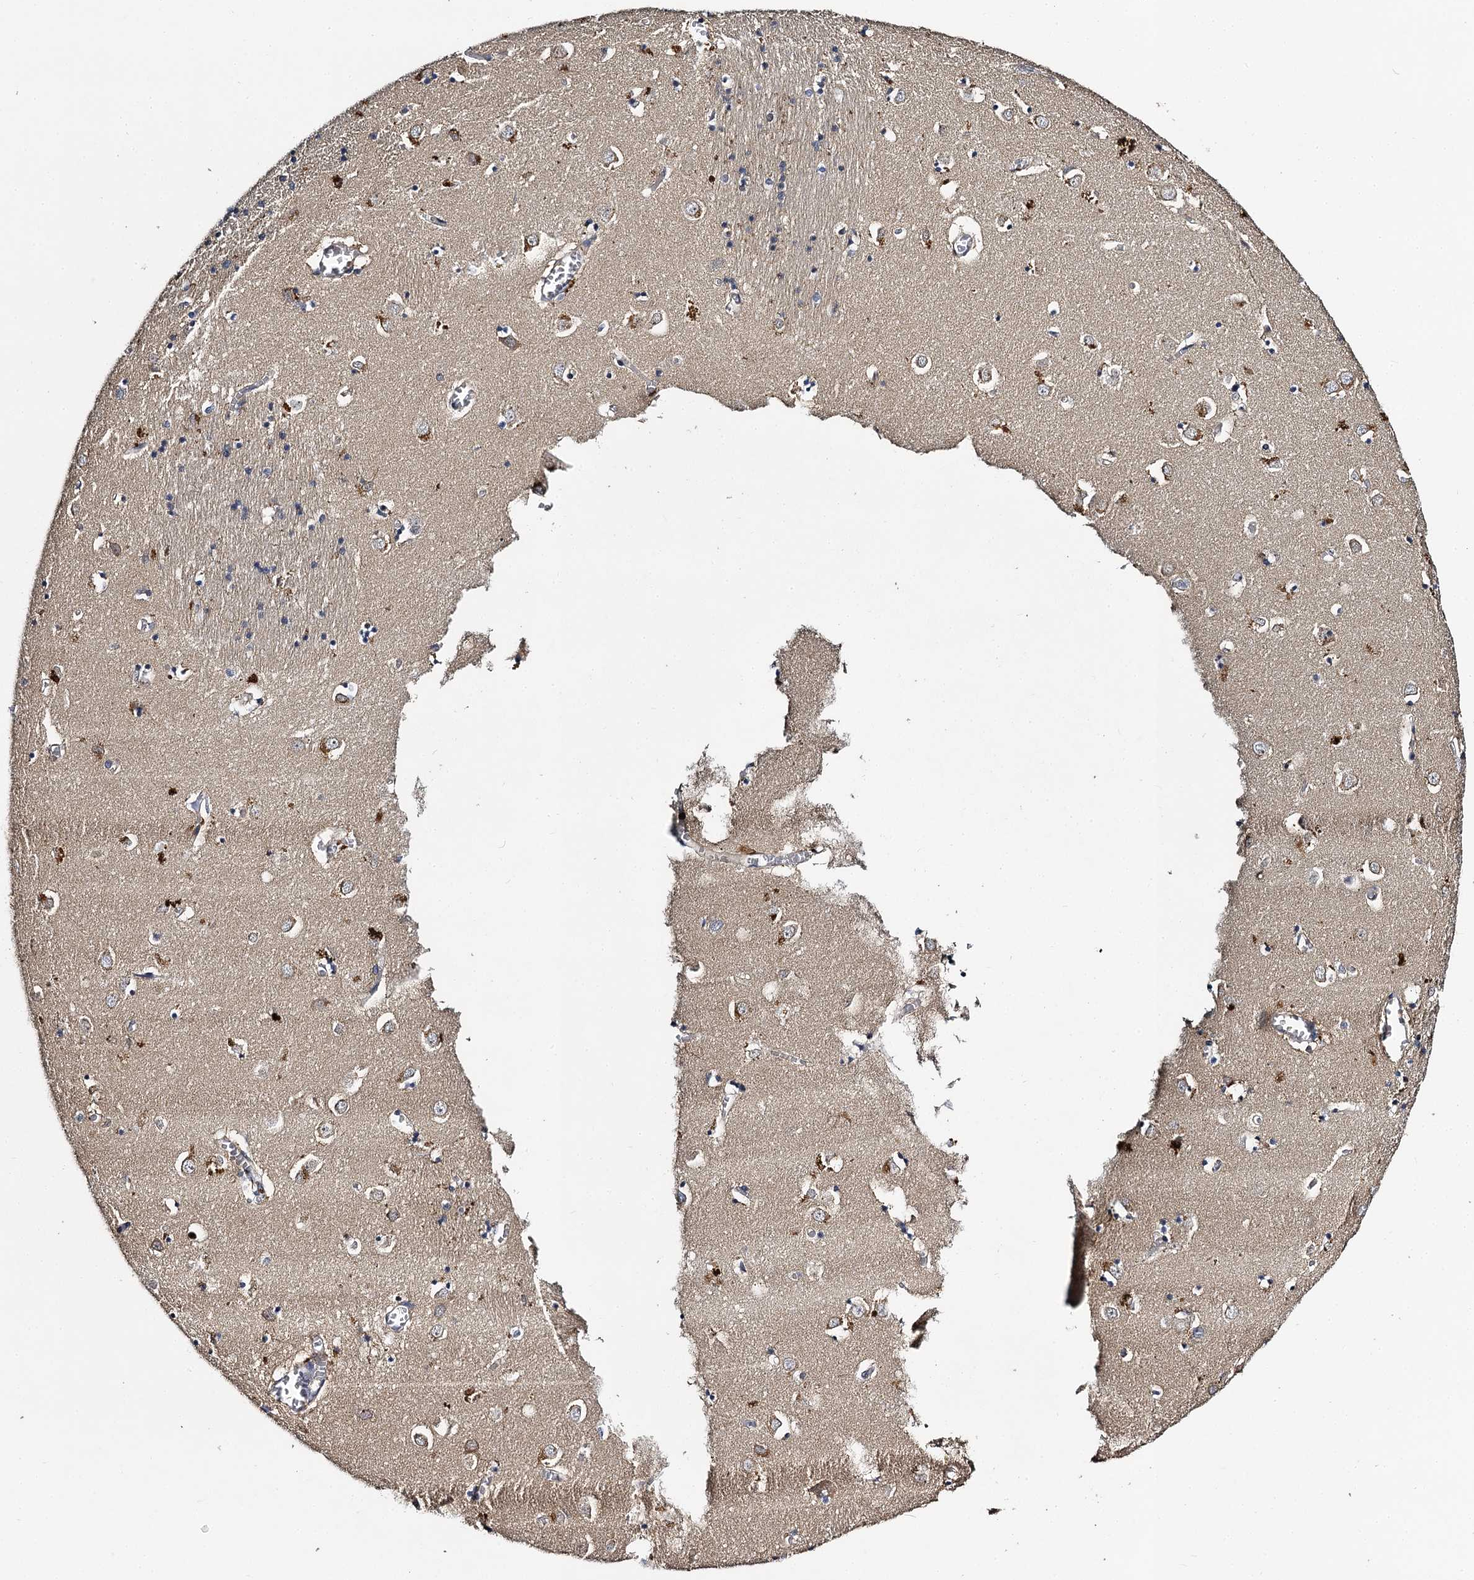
{"staining": {"intensity": "negative", "quantity": "none", "location": "none"}, "tissue": "caudate", "cell_type": "Glial cells", "image_type": "normal", "snomed": [{"axis": "morphology", "description": "Normal tissue, NOS"}, {"axis": "topography", "description": "Lateral ventricle wall"}], "caption": "A photomicrograph of human caudate is negative for staining in glial cells. (Immunohistochemistry, brightfield microscopy, high magnification).", "gene": "SLC11A2", "patient": {"sex": "male", "age": 70}}